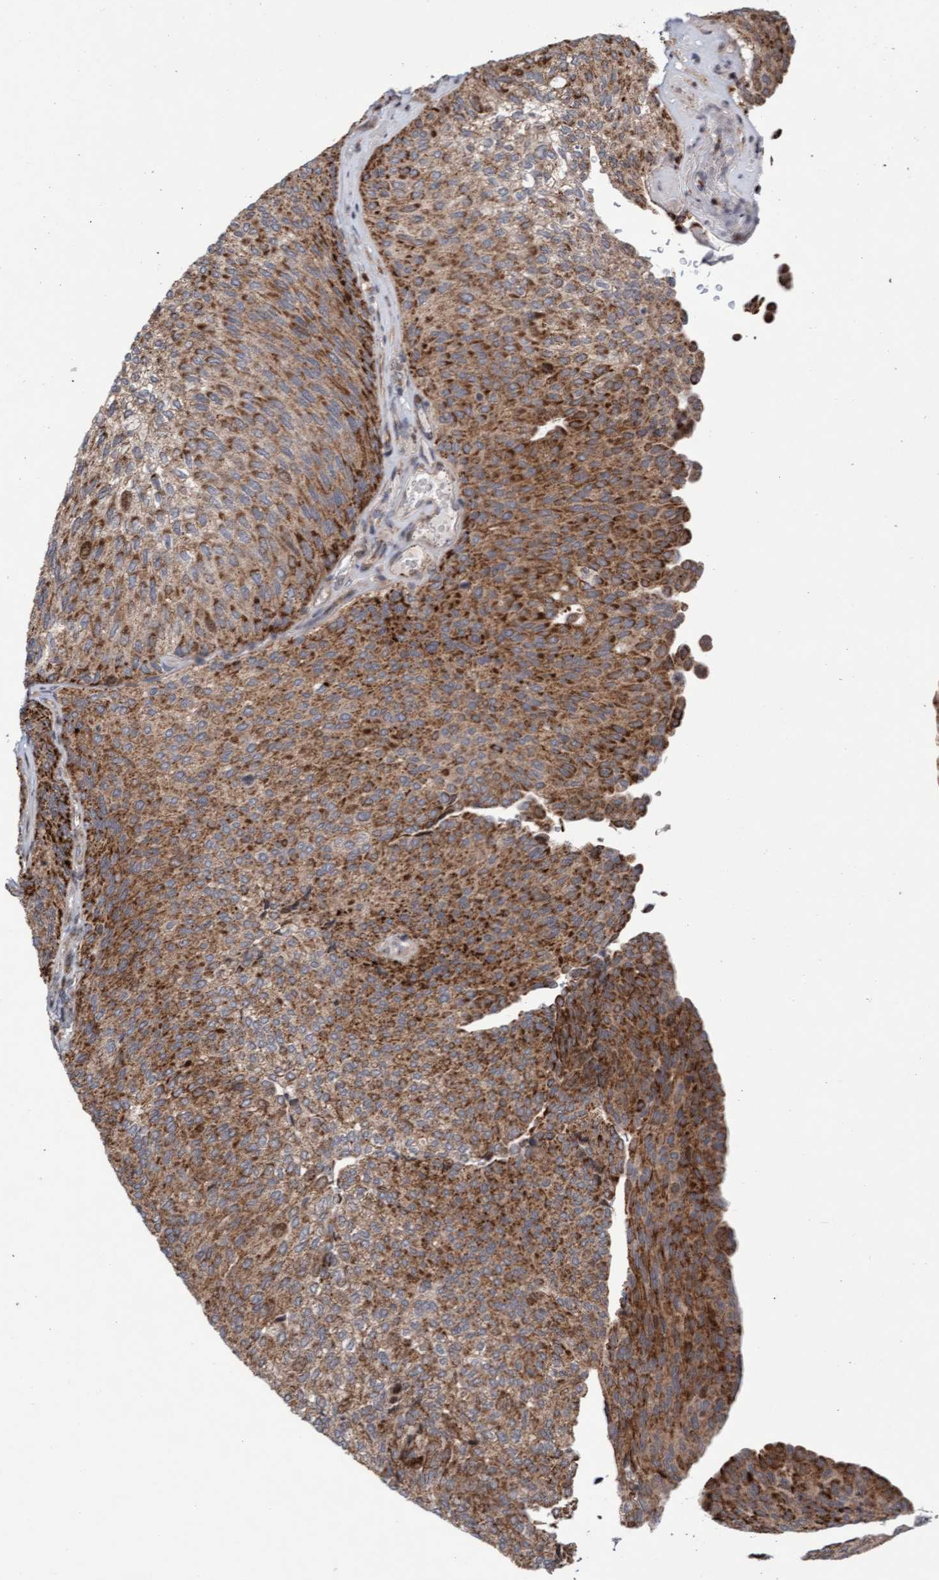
{"staining": {"intensity": "moderate", "quantity": "25%-75%", "location": "cytoplasmic/membranous"}, "tissue": "urothelial cancer", "cell_type": "Tumor cells", "image_type": "cancer", "snomed": [{"axis": "morphology", "description": "Urothelial carcinoma, Low grade"}, {"axis": "topography", "description": "Urinary bladder"}], "caption": "Immunohistochemical staining of urothelial cancer shows moderate cytoplasmic/membranous protein staining in approximately 25%-75% of tumor cells.", "gene": "PECR", "patient": {"sex": "female", "age": 79}}